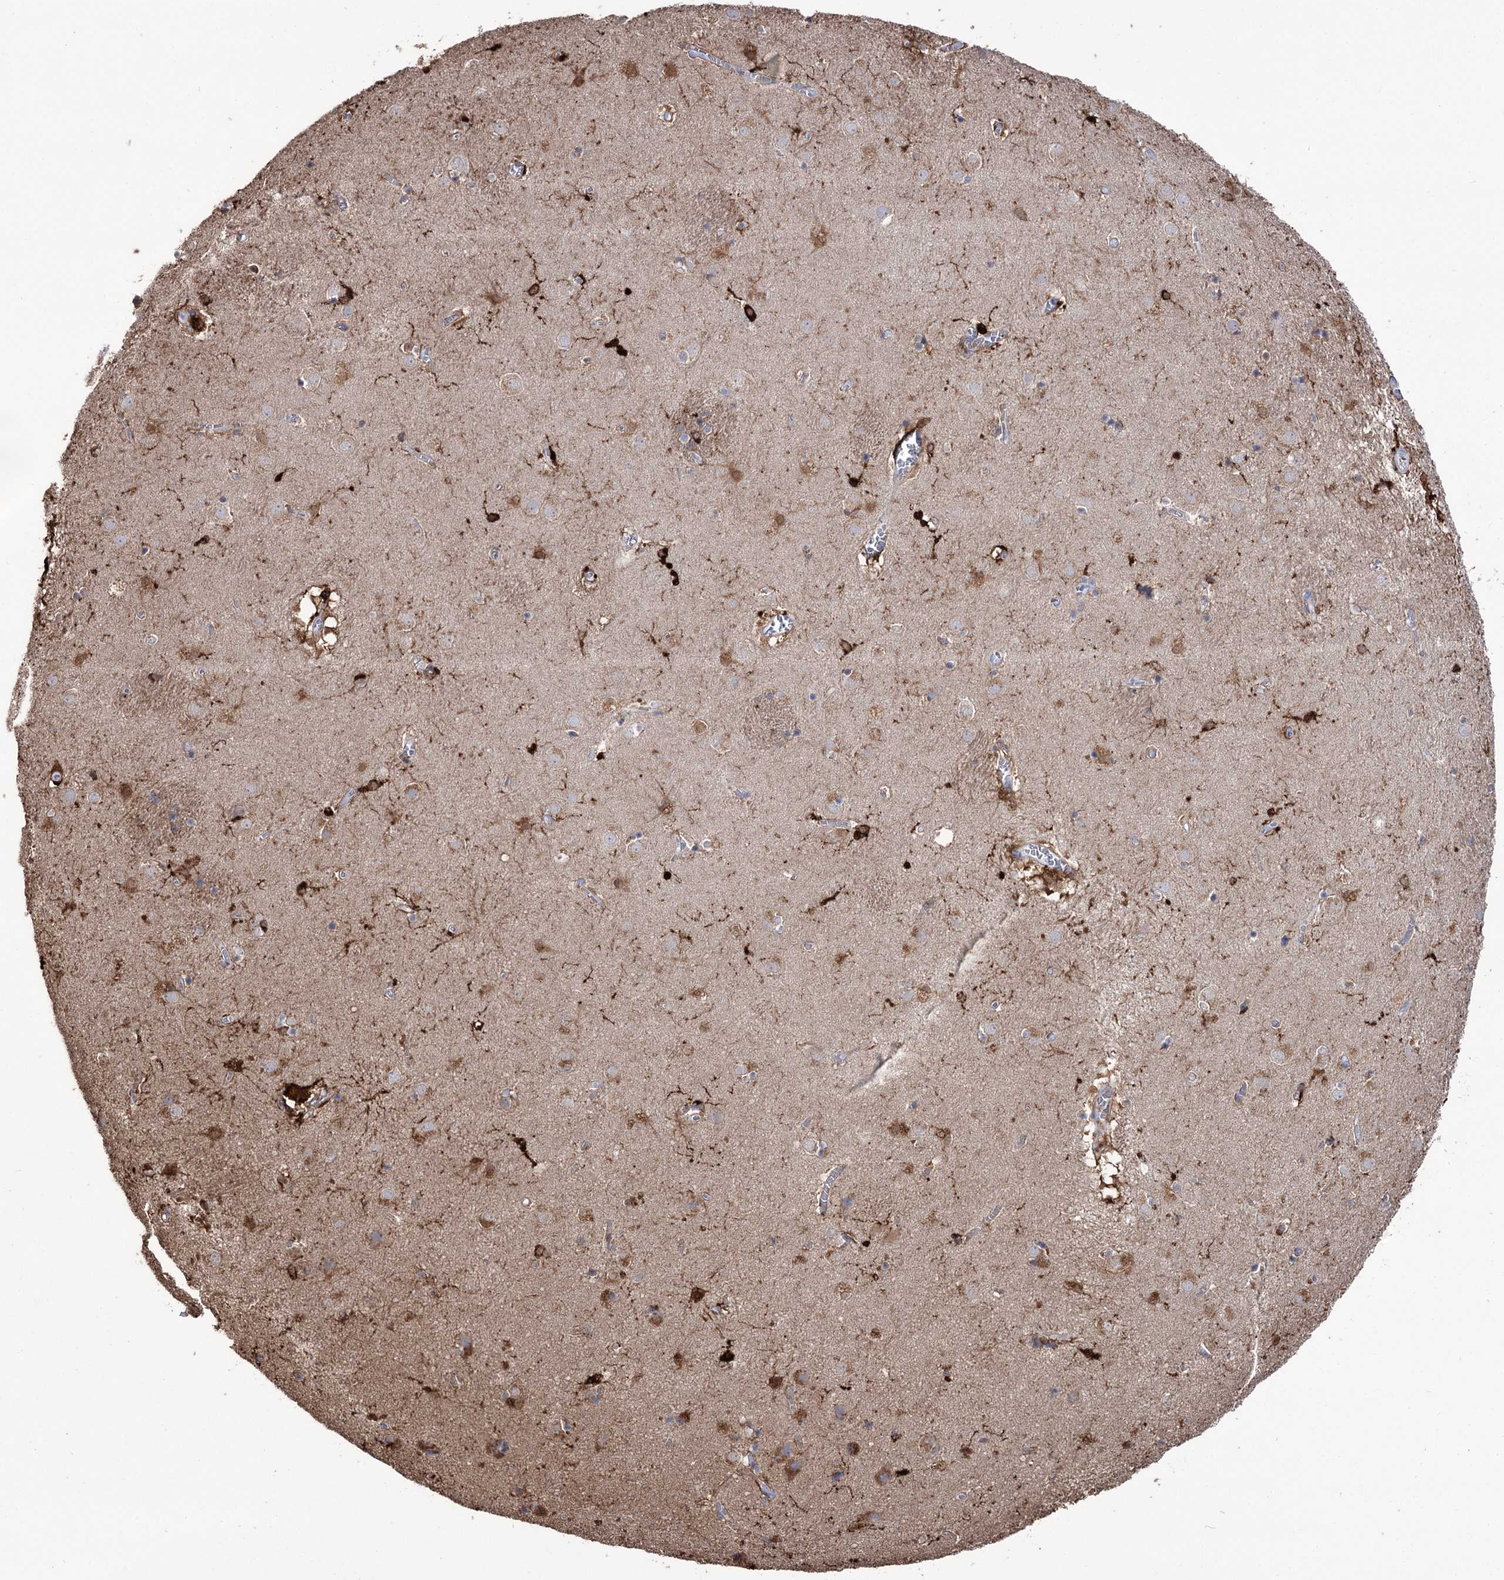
{"staining": {"intensity": "strong", "quantity": "<25%", "location": "cytoplasmic/membranous"}, "tissue": "caudate", "cell_type": "Glial cells", "image_type": "normal", "snomed": [{"axis": "morphology", "description": "Normal tissue, NOS"}, {"axis": "topography", "description": "Lateral ventricle wall"}], "caption": "Protein staining shows strong cytoplasmic/membranous staining in about <25% of glial cells in unremarkable caudate.", "gene": "ZNF622", "patient": {"sex": "male", "age": 70}}